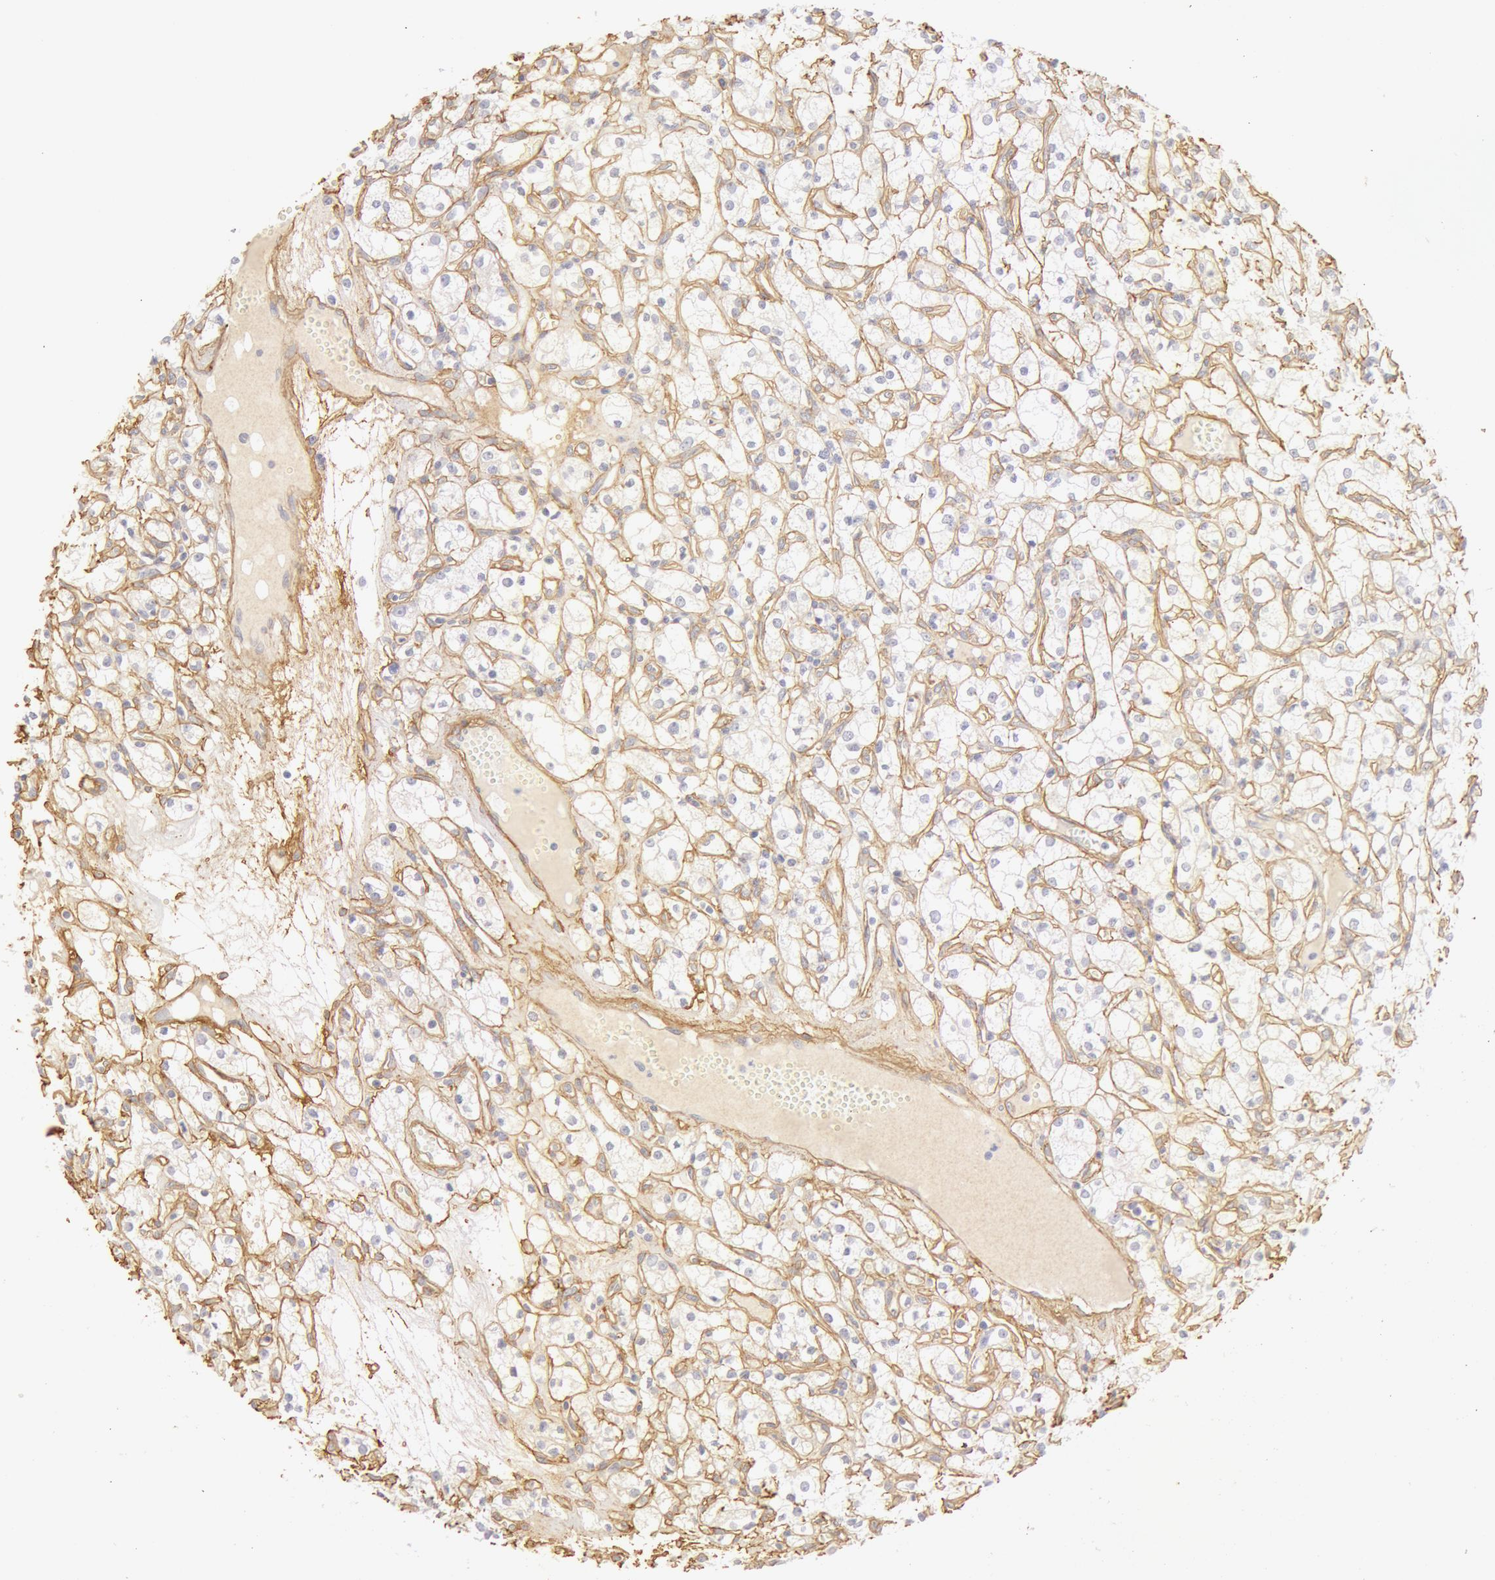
{"staining": {"intensity": "negative", "quantity": "none", "location": "none"}, "tissue": "renal cancer", "cell_type": "Tumor cells", "image_type": "cancer", "snomed": [{"axis": "morphology", "description": "Adenocarcinoma, NOS"}, {"axis": "topography", "description": "Kidney"}], "caption": "Renal adenocarcinoma was stained to show a protein in brown. There is no significant positivity in tumor cells.", "gene": "COL4A1", "patient": {"sex": "male", "age": 61}}